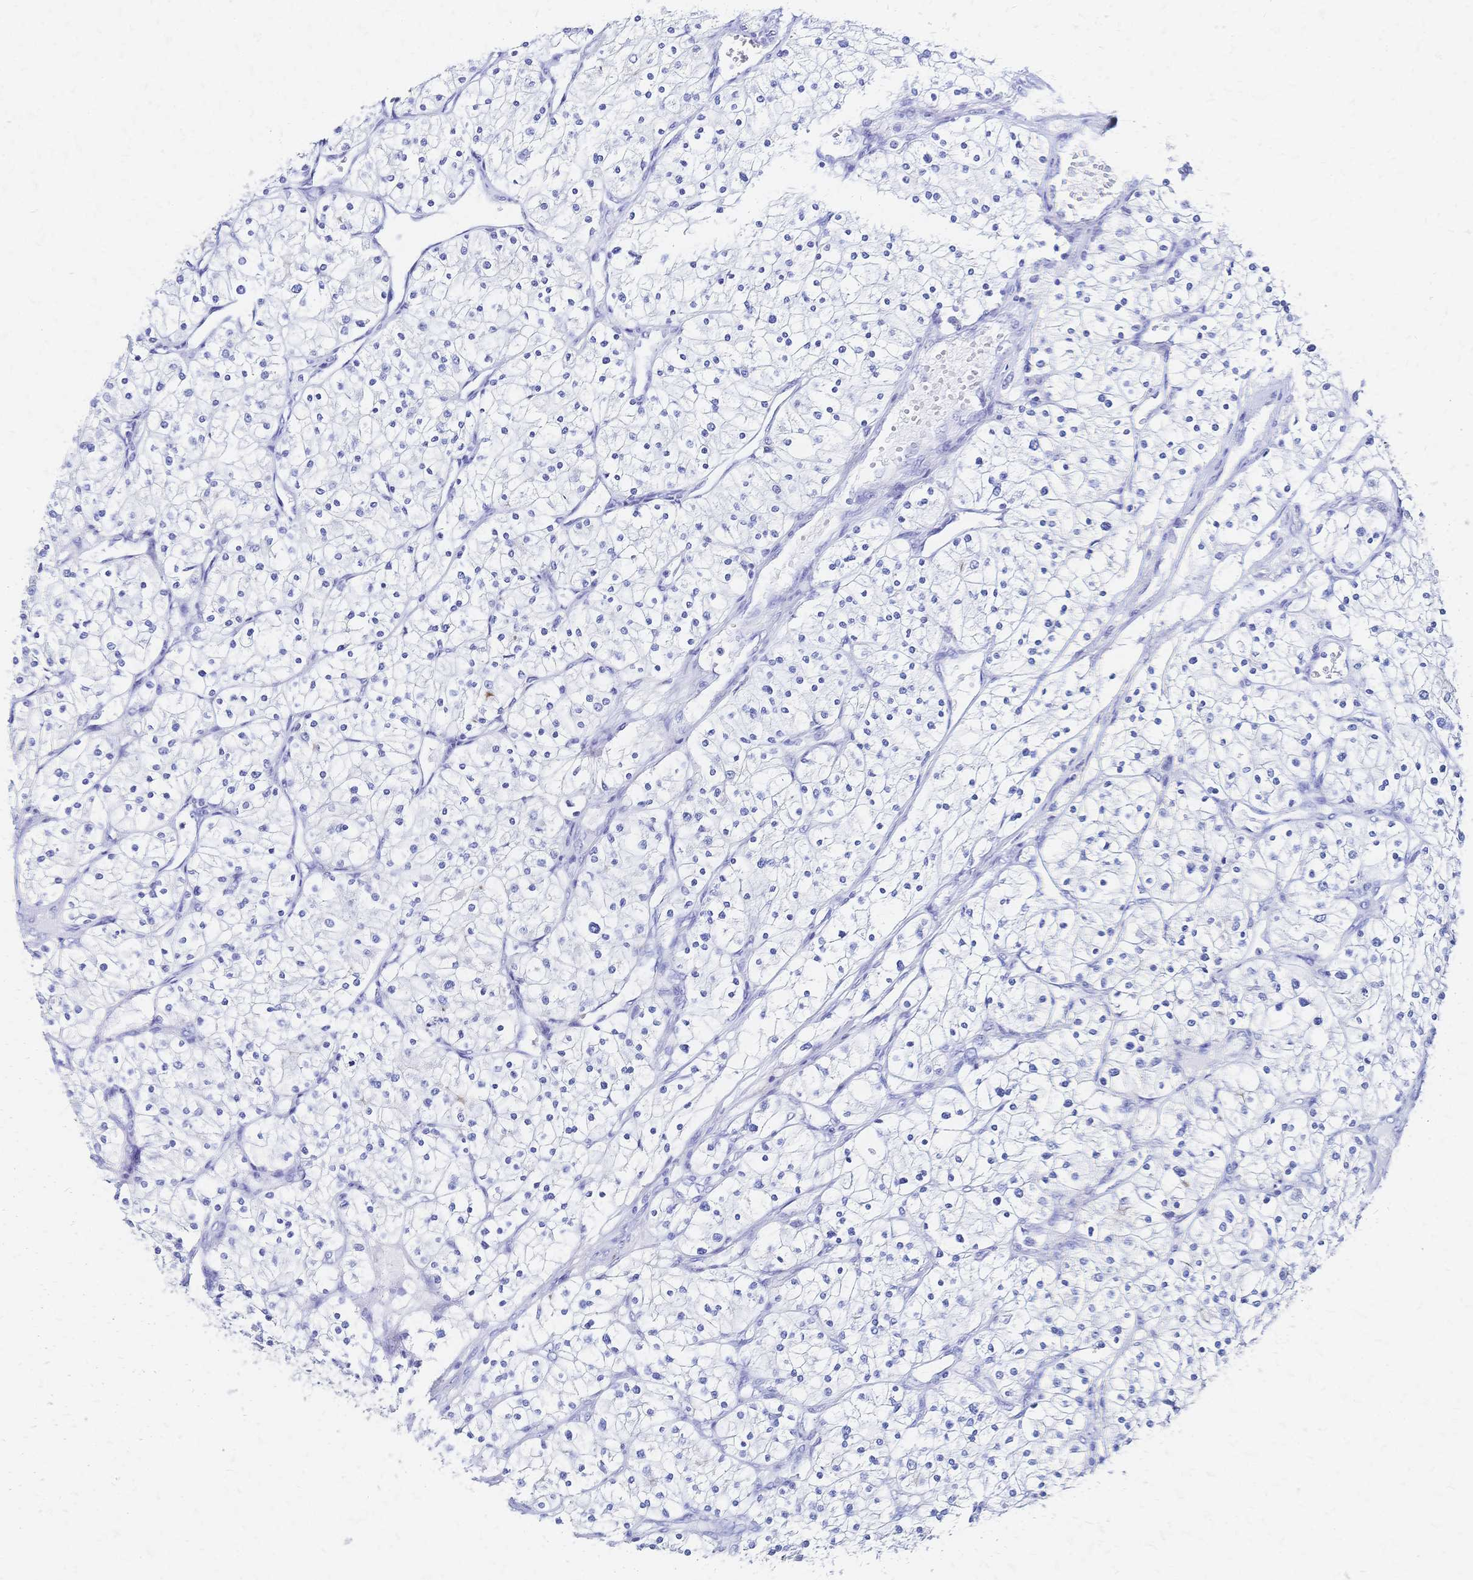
{"staining": {"intensity": "negative", "quantity": "none", "location": "none"}, "tissue": "renal cancer", "cell_type": "Tumor cells", "image_type": "cancer", "snomed": [{"axis": "morphology", "description": "Adenocarcinoma, NOS"}, {"axis": "topography", "description": "Kidney"}], "caption": "The histopathology image shows no staining of tumor cells in renal cancer (adenocarcinoma).", "gene": "SLC5A1", "patient": {"sex": "male", "age": 80}}